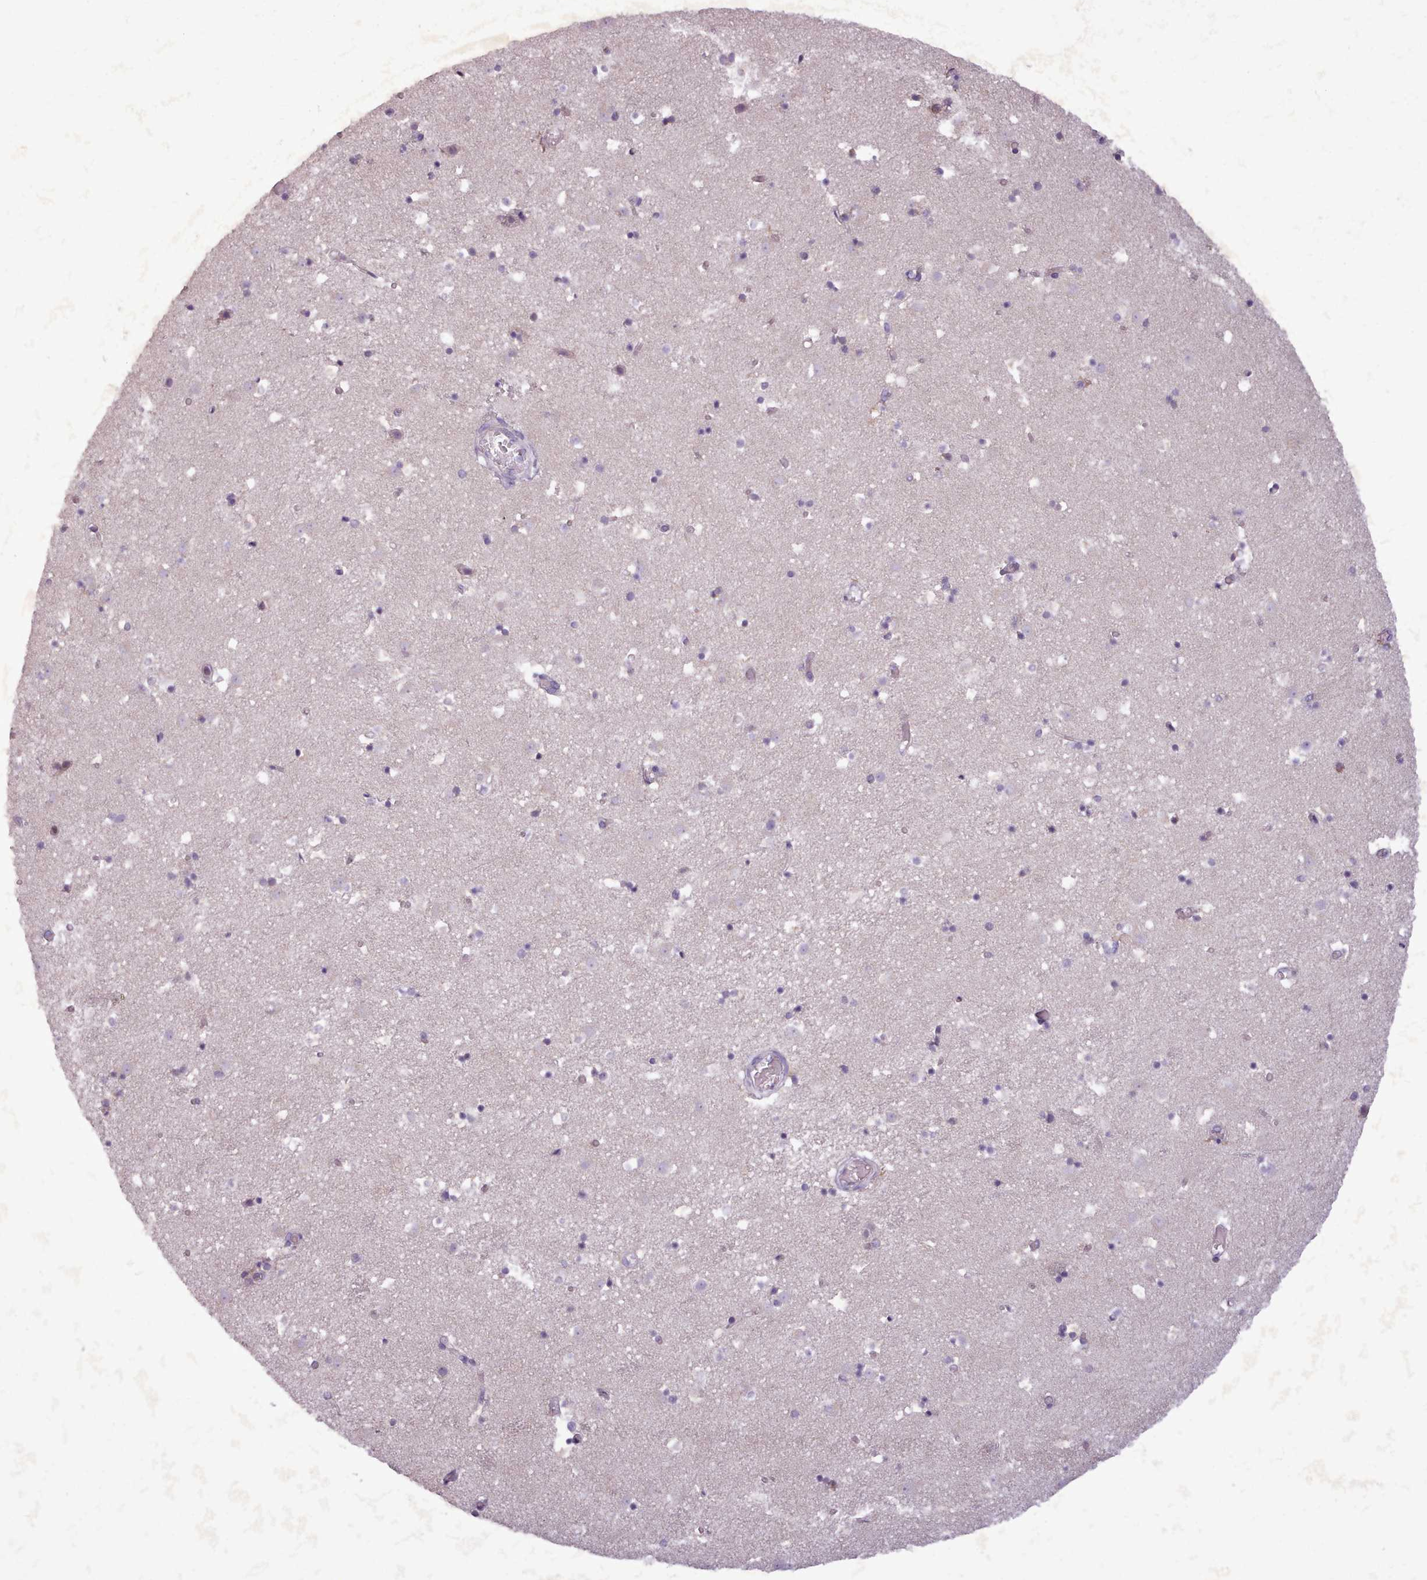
{"staining": {"intensity": "negative", "quantity": "none", "location": "none"}, "tissue": "caudate", "cell_type": "Glial cells", "image_type": "normal", "snomed": [{"axis": "morphology", "description": "Normal tissue, NOS"}, {"axis": "topography", "description": "Lateral ventricle wall"}], "caption": "A high-resolution micrograph shows immunohistochemistry (IHC) staining of normal caudate, which exhibits no significant staining in glial cells.", "gene": "SLURP1", "patient": {"sex": "male", "age": 25}}